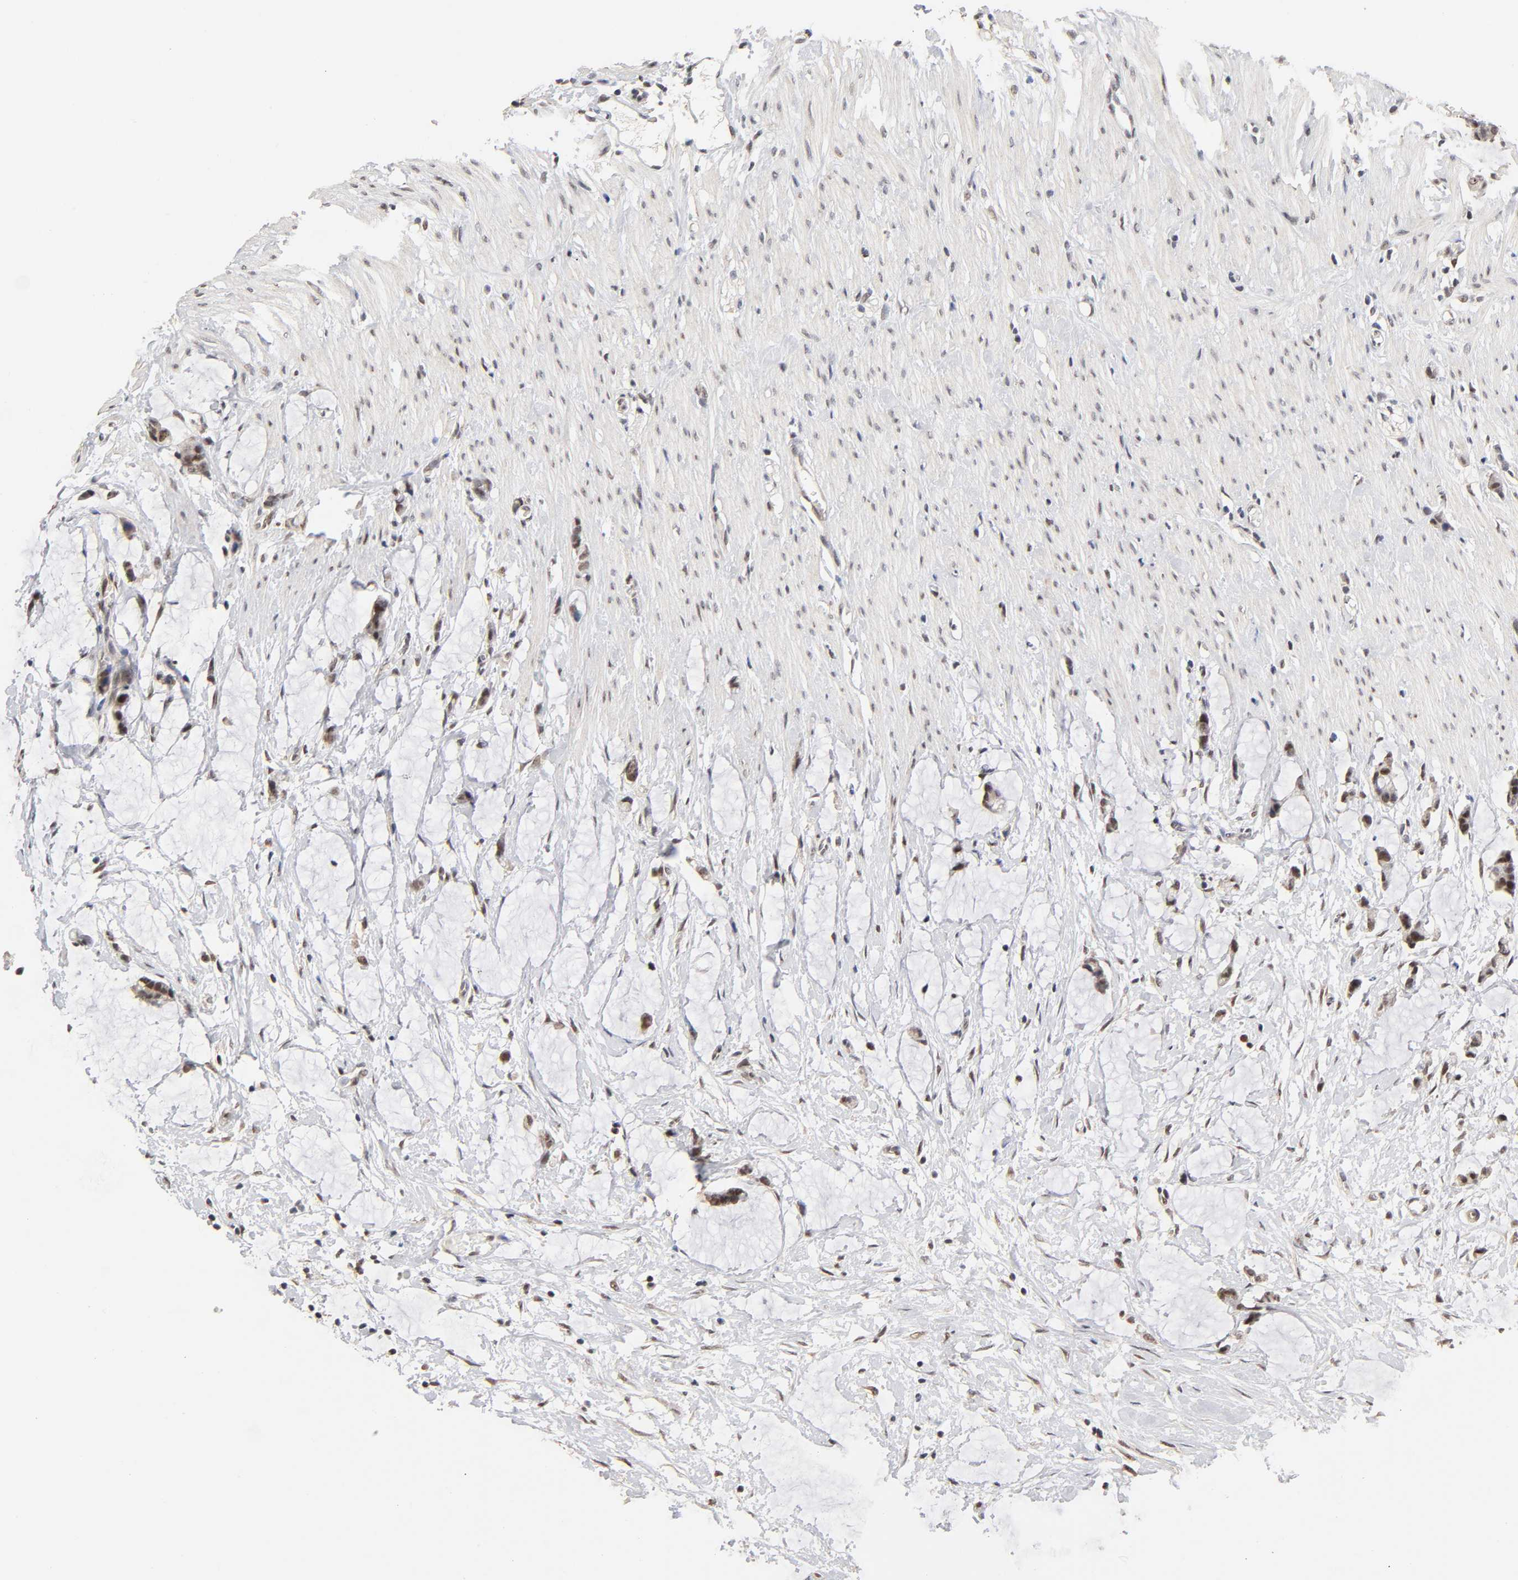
{"staining": {"intensity": "strong", "quantity": ">75%", "location": "nuclear"}, "tissue": "colorectal cancer", "cell_type": "Tumor cells", "image_type": "cancer", "snomed": [{"axis": "morphology", "description": "Adenocarcinoma, NOS"}, {"axis": "topography", "description": "Colon"}], "caption": "Colorectal cancer (adenocarcinoma) stained for a protein reveals strong nuclear positivity in tumor cells.", "gene": "TP53RK", "patient": {"sex": "male", "age": 14}}